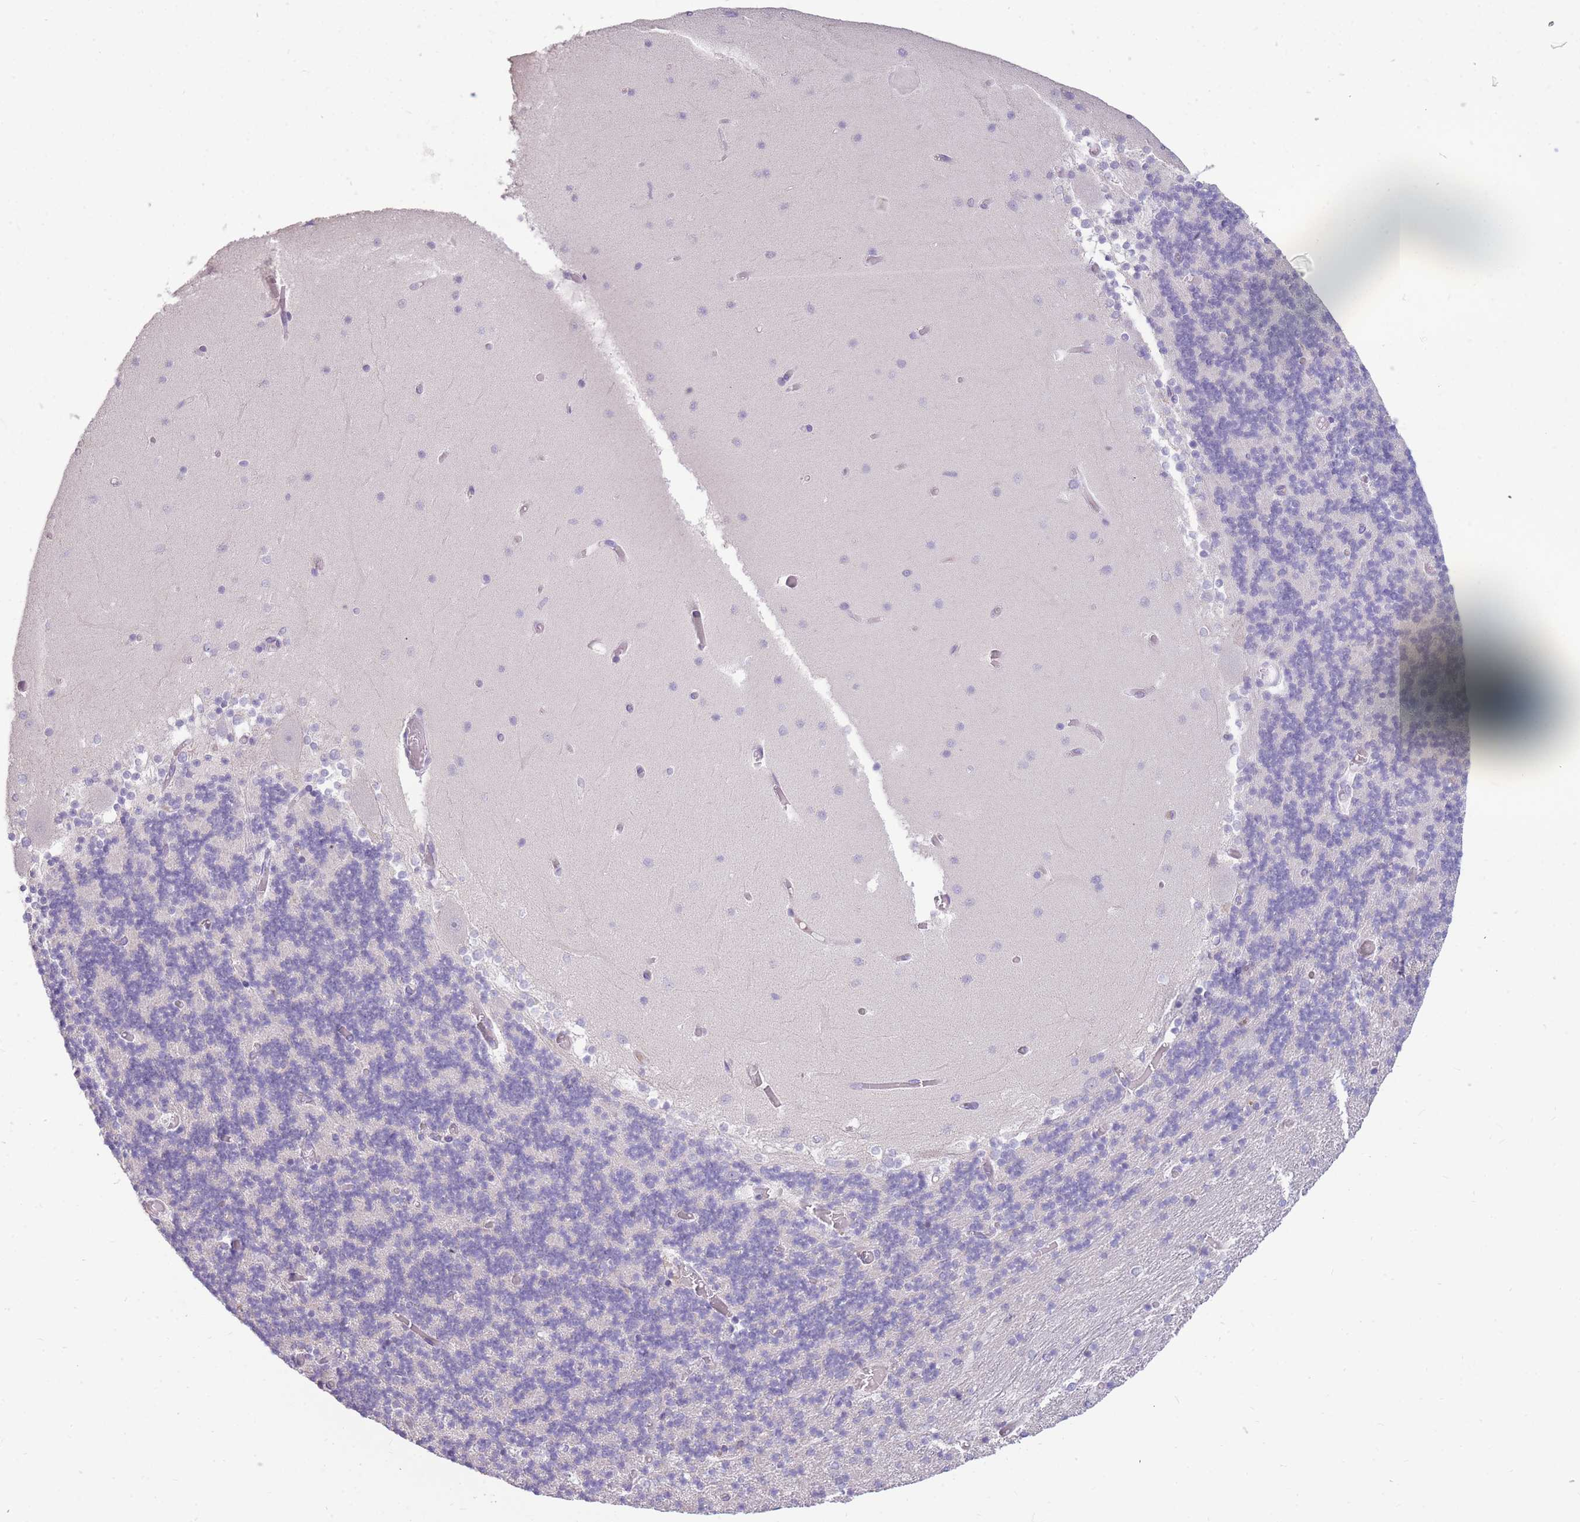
{"staining": {"intensity": "negative", "quantity": "none", "location": "none"}, "tissue": "cerebellum", "cell_type": "Cells in granular layer", "image_type": "normal", "snomed": [{"axis": "morphology", "description": "Normal tissue, NOS"}, {"axis": "topography", "description": "Cerebellum"}], "caption": "DAB (3,3'-diaminobenzidine) immunohistochemical staining of benign human cerebellum demonstrates no significant positivity in cells in granular layer. (DAB (3,3'-diaminobenzidine) immunohistochemistry visualized using brightfield microscopy, high magnification).", "gene": "TPSD1", "patient": {"sex": "female", "age": 28}}